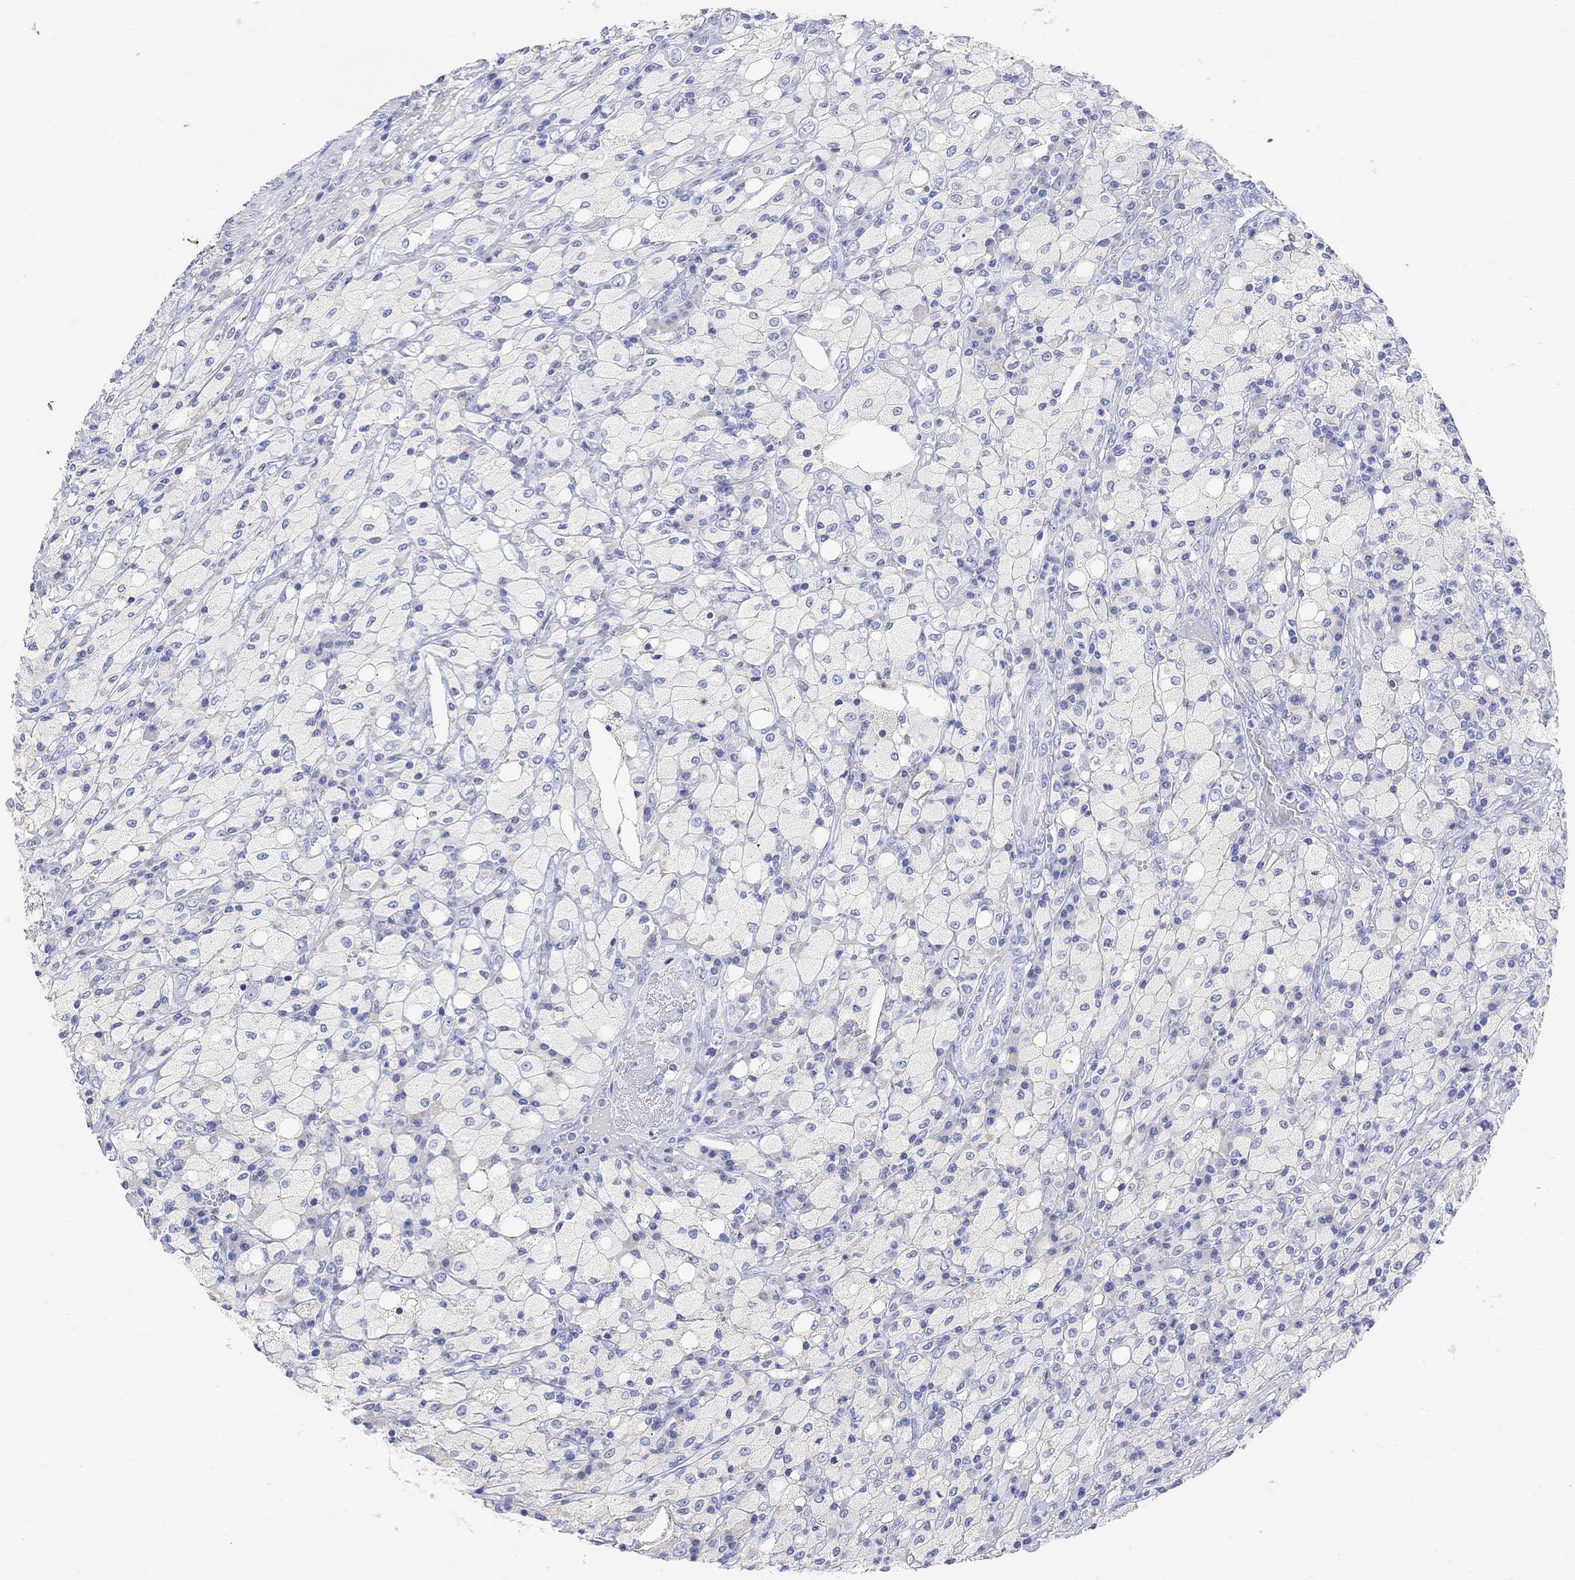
{"staining": {"intensity": "negative", "quantity": "none", "location": "none"}, "tissue": "testis cancer", "cell_type": "Tumor cells", "image_type": "cancer", "snomed": [{"axis": "morphology", "description": "Necrosis, NOS"}, {"axis": "morphology", "description": "Carcinoma, Embryonal, NOS"}, {"axis": "topography", "description": "Testis"}], "caption": "The image displays no significant positivity in tumor cells of testis embryonal carcinoma.", "gene": "TYR", "patient": {"sex": "male", "age": 19}}